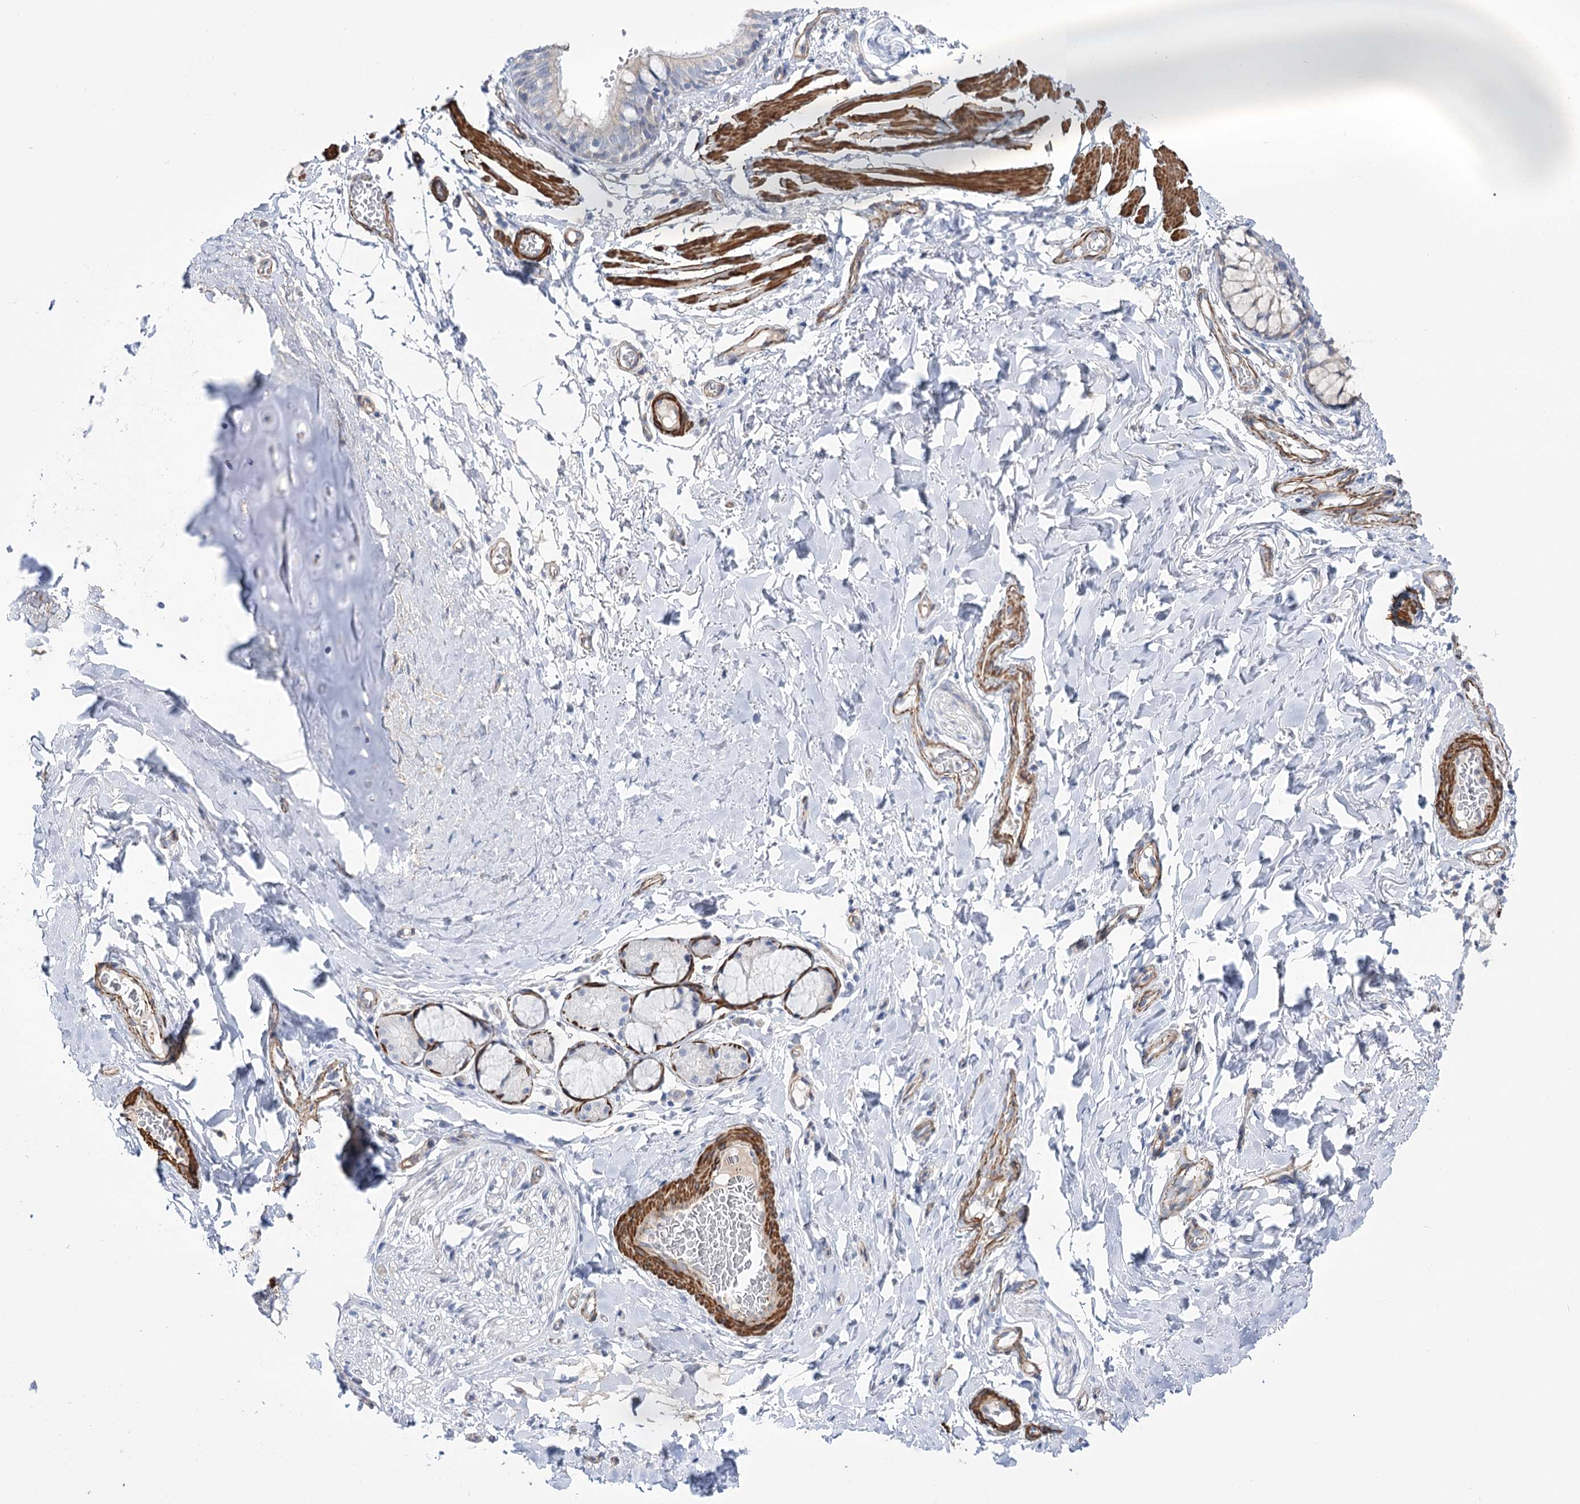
{"staining": {"intensity": "negative", "quantity": "none", "location": "none"}, "tissue": "bronchus", "cell_type": "Respiratory epithelial cells", "image_type": "normal", "snomed": [{"axis": "morphology", "description": "Normal tissue, NOS"}, {"axis": "topography", "description": "Cartilage tissue"}, {"axis": "topography", "description": "Bronchus"}], "caption": "DAB immunohistochemical staining of unremarkable human bronchus exhibits no significant expression in respiratory epithelial cells.", "gene": "WASHC3", "patient": {"sex": "female", "age": 36}}